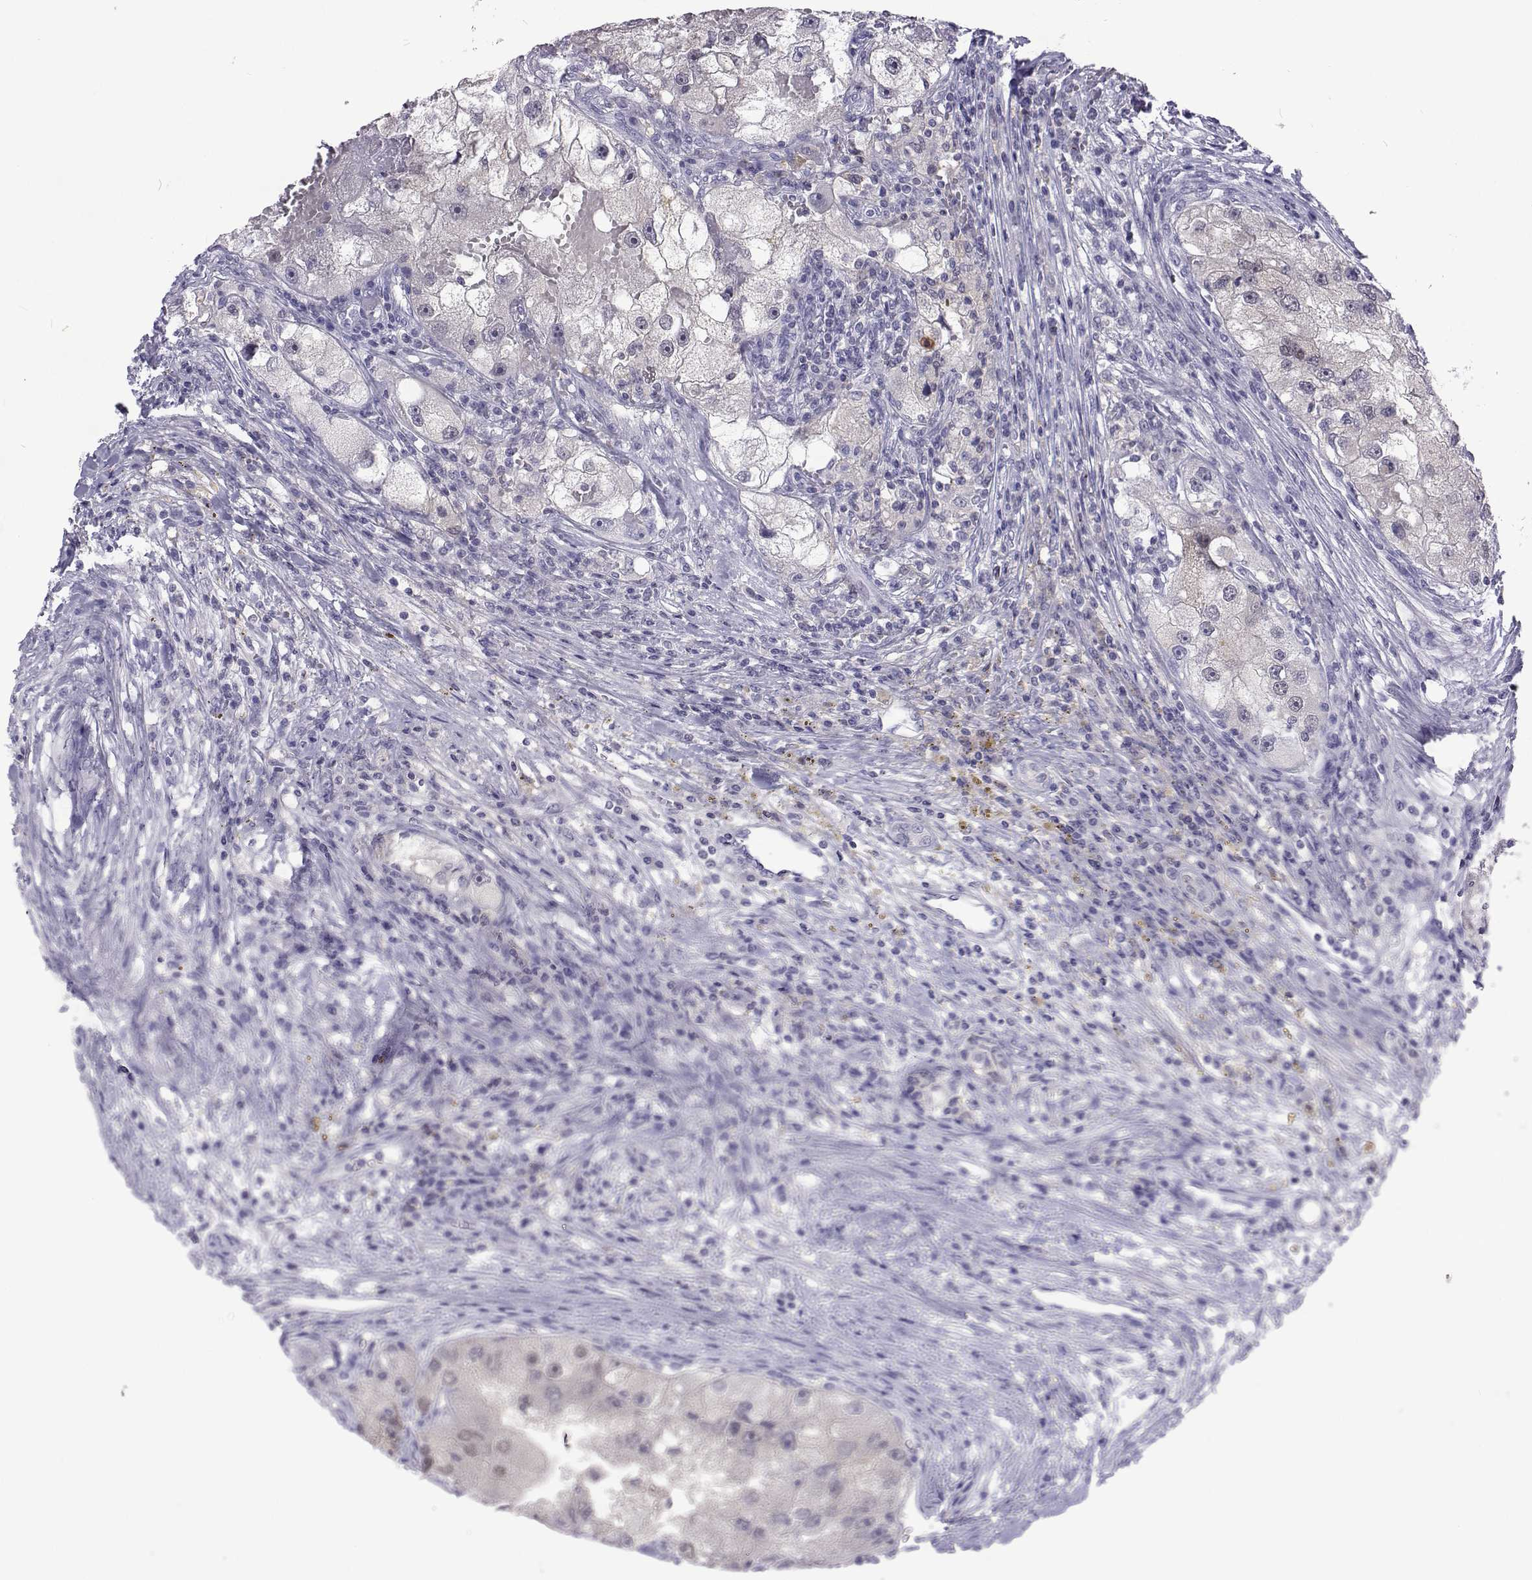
{"staining": {"intensity": "negative", "quantity": "none", "location": "none"}, "tissue": "renal cancer", "cell_type": "Tumor cells", "image_type": "cancer", "snomed": [{"axis": "morphology", "description": "Adenocarcinoma, NOS"}, {"axis": "topography", "description": "Kidney"}], "caption": "A micrograph of renal cancer (adenocarcinoma) stained for a protein shows no brown staining in tumor cells.", "gene": "GALM", "patient": {"sex": "male", "age": 63}}